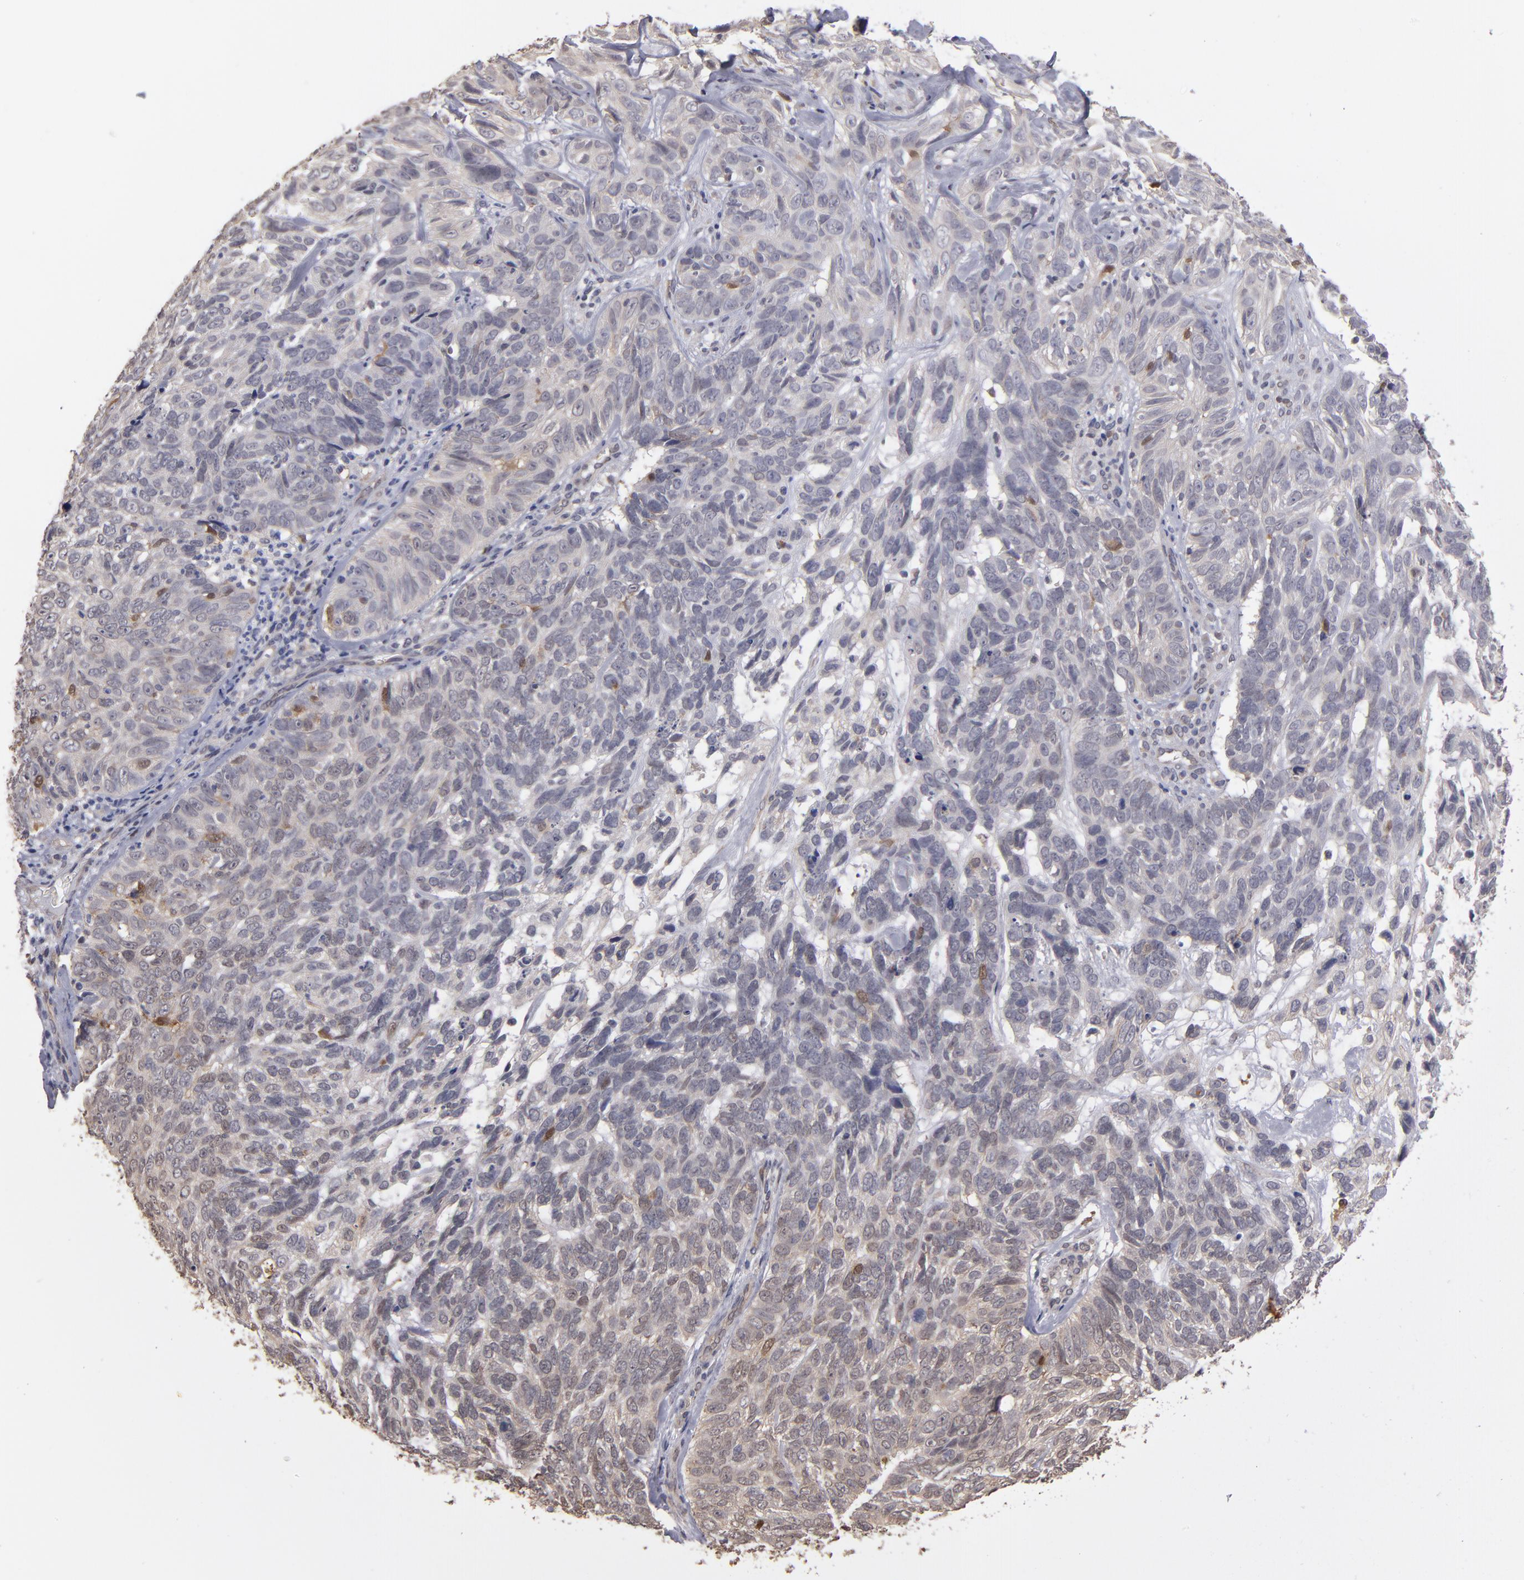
{"staining": {"intensity": "weak", "quantity": ">75%", "location": "cytoplasmic/membranous"}, "tissue": "skin cancer", "cell_type": "Tumor cells", "image_type": "cancer", "snomed": [{"axis": "morphology", "description": "Basal cell carcinoma"}, {"axis": "topography", "description": "Skin"}], "caption": "Immunohistochemical staining of skin basal cell carcinoma displays weak cytoplasmic/membranous protein expression in about >75% of tumor cells.", "gene": "NDRG2", "patient": {"sex": "male", "age": 72}}